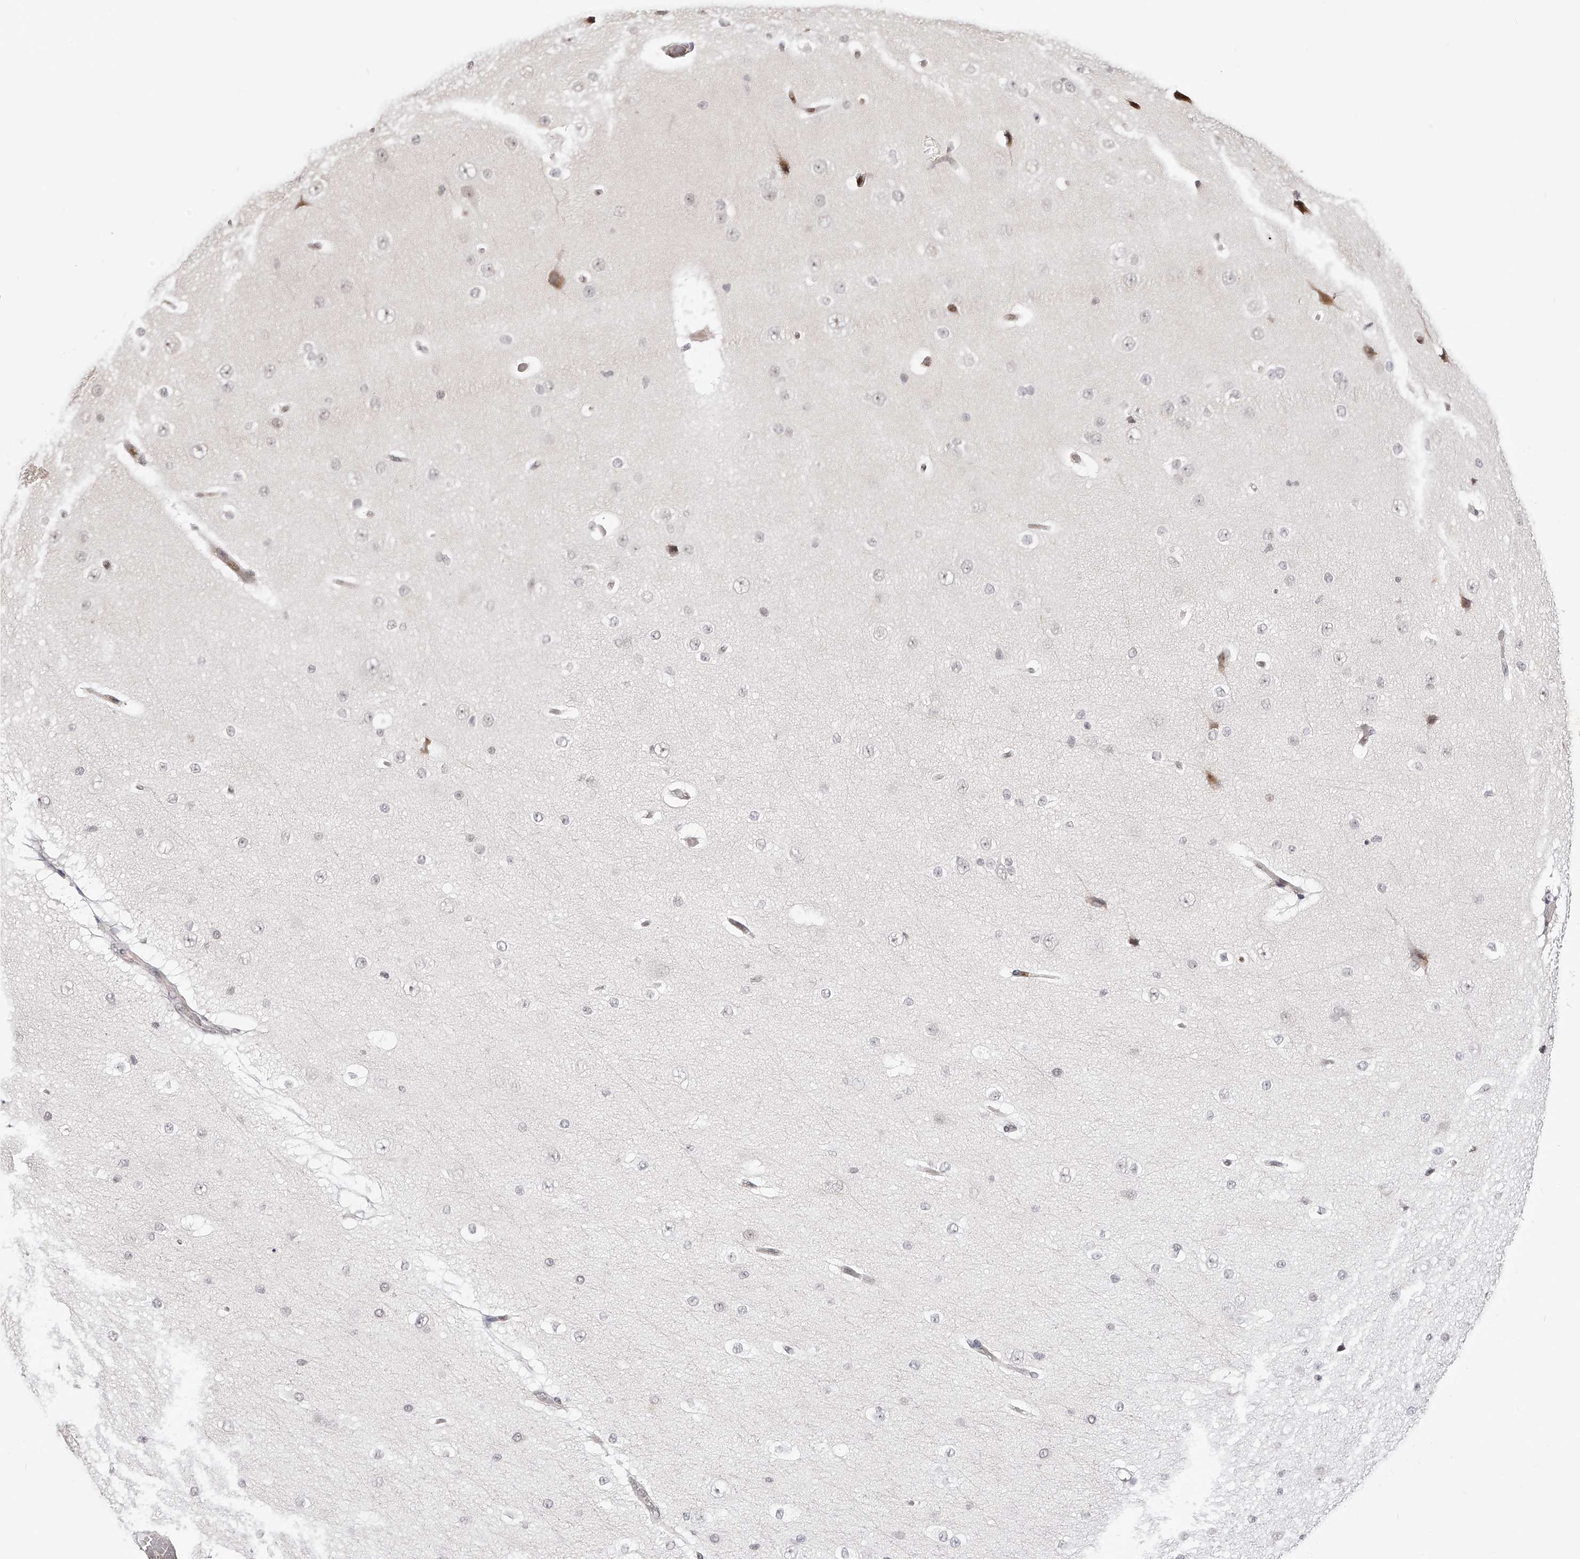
{"staining": {"intensity": "weak", "quantity": "25%-75%", "location": "cytoplasmic/membranous"}, "tissue": "cerebral cortex", "cell_type": "Endothelial cells", "image_type": "normal", "snomed": [{"axis": "morphology", "description": "Normal tissue, NOS"}, {"axis": "morphology", "description": "Developmental malformation"}, {"axis": "topography", "description": "Cerebral cortex"}], "caption": "About 25%-75% of endothelial cells in normal cerebral cortex reveal weak cytoplasmic/membranous protein expression as visualized by brown immunohistochemical staining.", "gene": "PLEKHG1", "patient": {"sex": "female", "age": 30}}